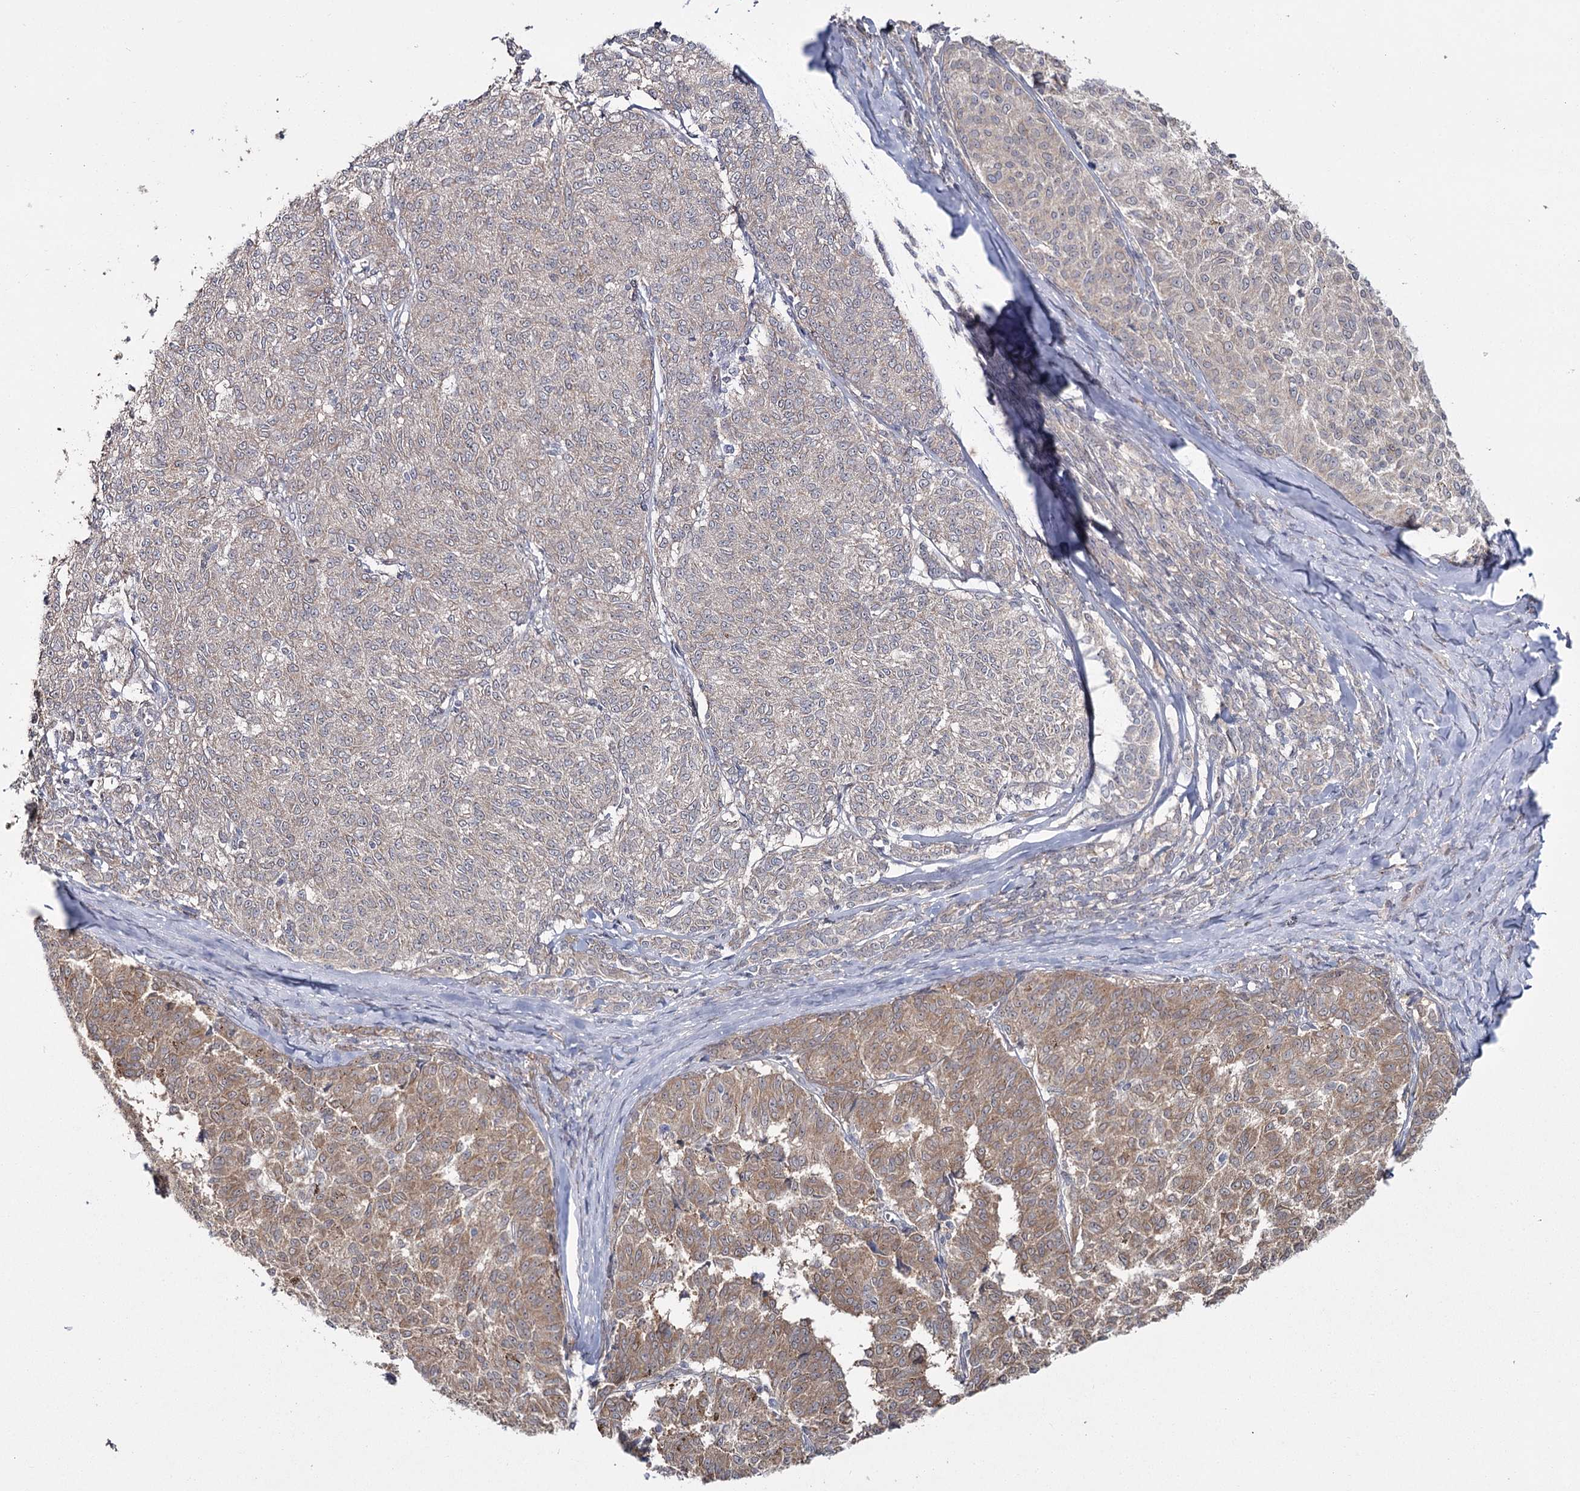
{"staining": {"intensity": "weak", "quantity": ">75%", "location": "cytoplasmic/membranous"}, "tissue": "melanoma", "cell_type": "Tumor cells", "image_type": "cancer", "snomed": [{"axis": "morphology", "description": "Malignant melanoma, NOS"}, {"axis": "topography", "description": "Skin"}], "caption": "Malignant melanoma tissue shows weak cytoplasmic/membranous expression in approximately >75% of tumor cells (DAB (3,3'-diaminobenzidine) IHC with brightfield microscopy, high magnification).", "gene": "TBC1D9B", "patient": {"sex": "female", "age": 72}}